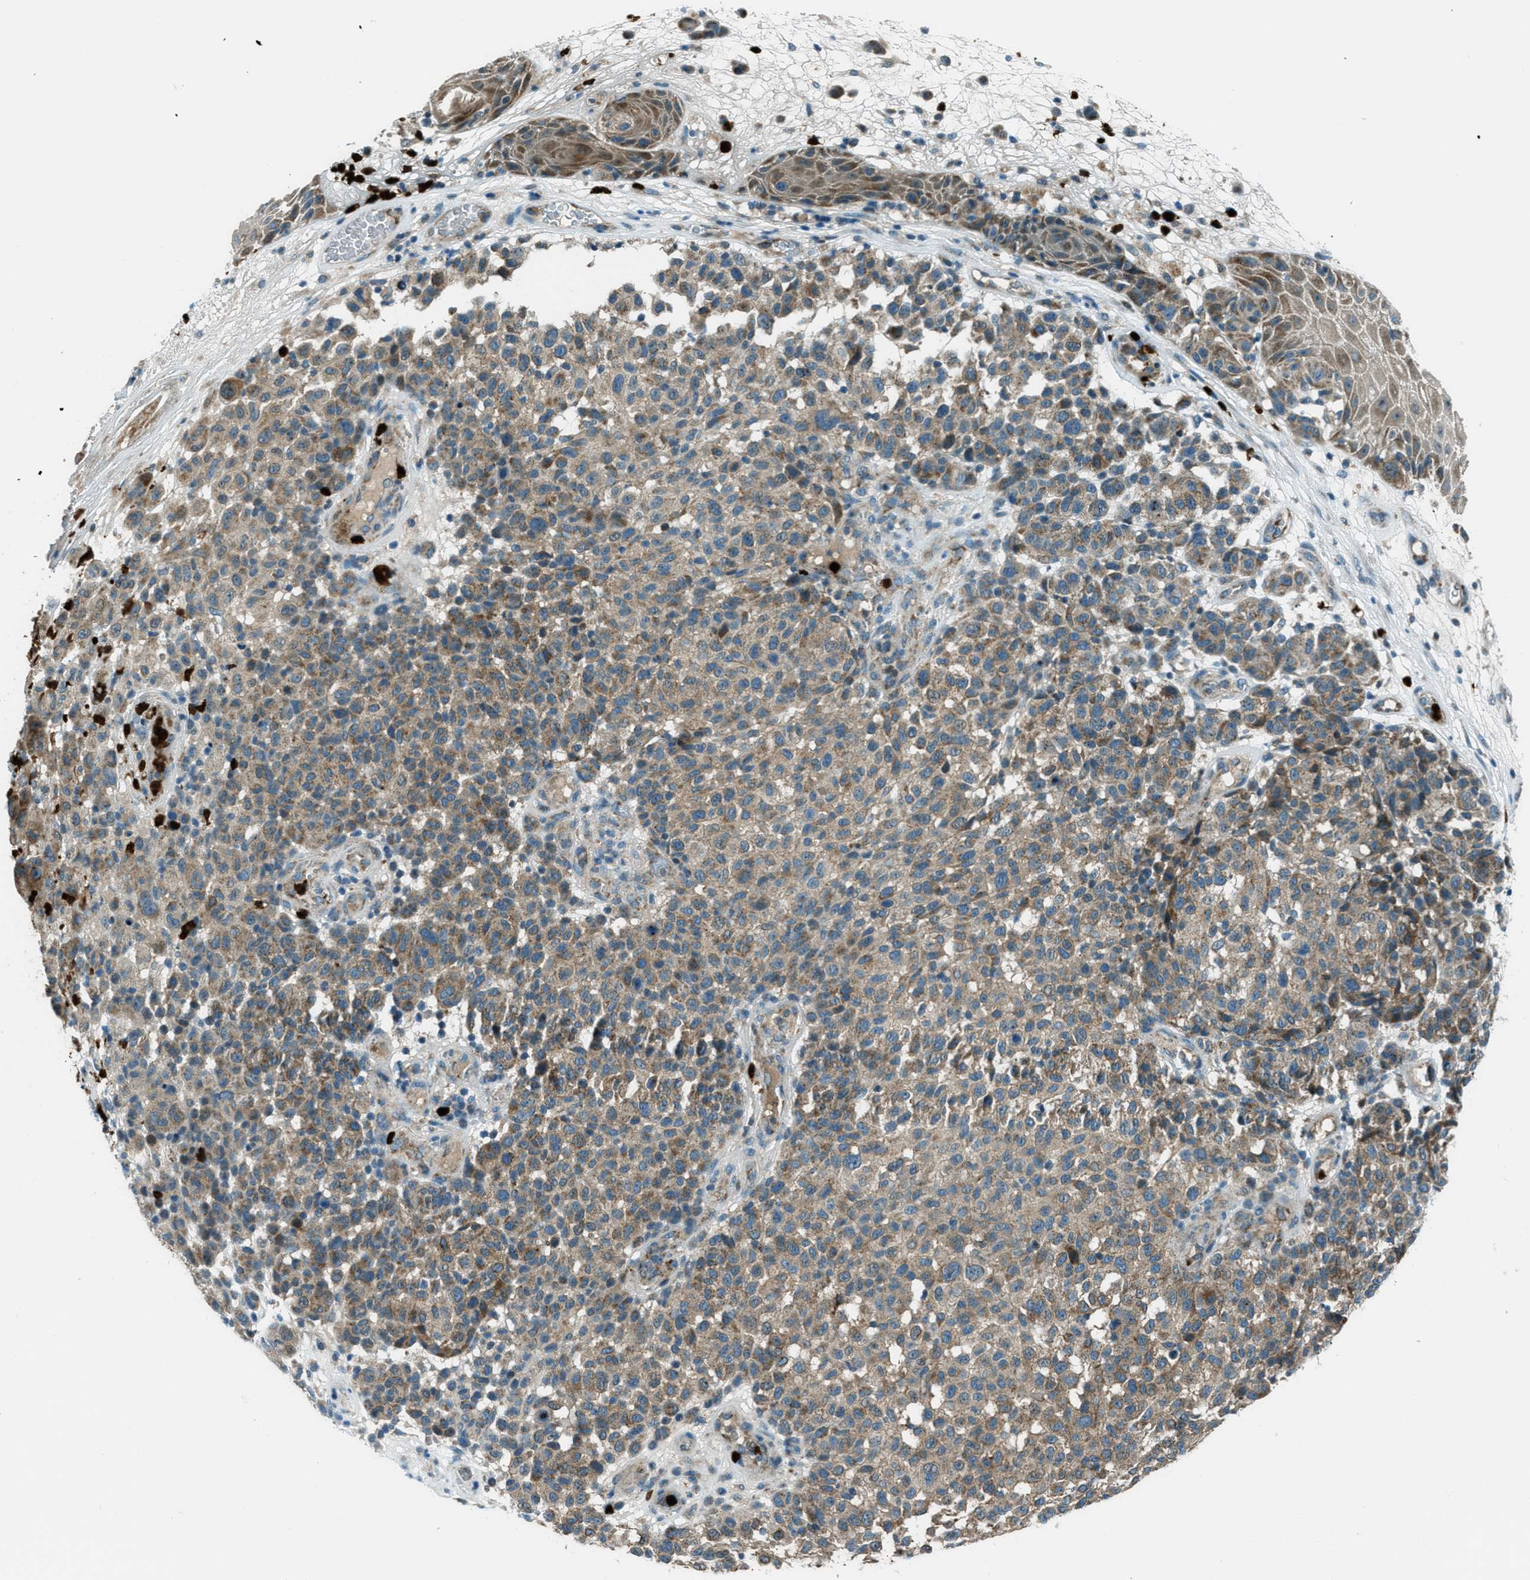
{"staining": {"intensity": "moderate", "quantity": ">75%", "location": "cytoplasmic/membranous"}, "tissue": "melanoma", "cell_type": "Tumor cells", "image_type": "cancer", "snomed": [{"axis": "morphology", "description": "Malignant melanoma, NOS"}, {"axis": "topography", "description": "Skin"}], "caption": "Protein staining exhibits moderate cytoplasmic/membranous positivity in about >75% of tumor cells in melanoma. (DAB (3,3'-diaminobenzidine) IHC, brown staining for protein, blue staining for nuclei).", "gene": "FAR1", "patient": {"sex": "male", "age": 59}}